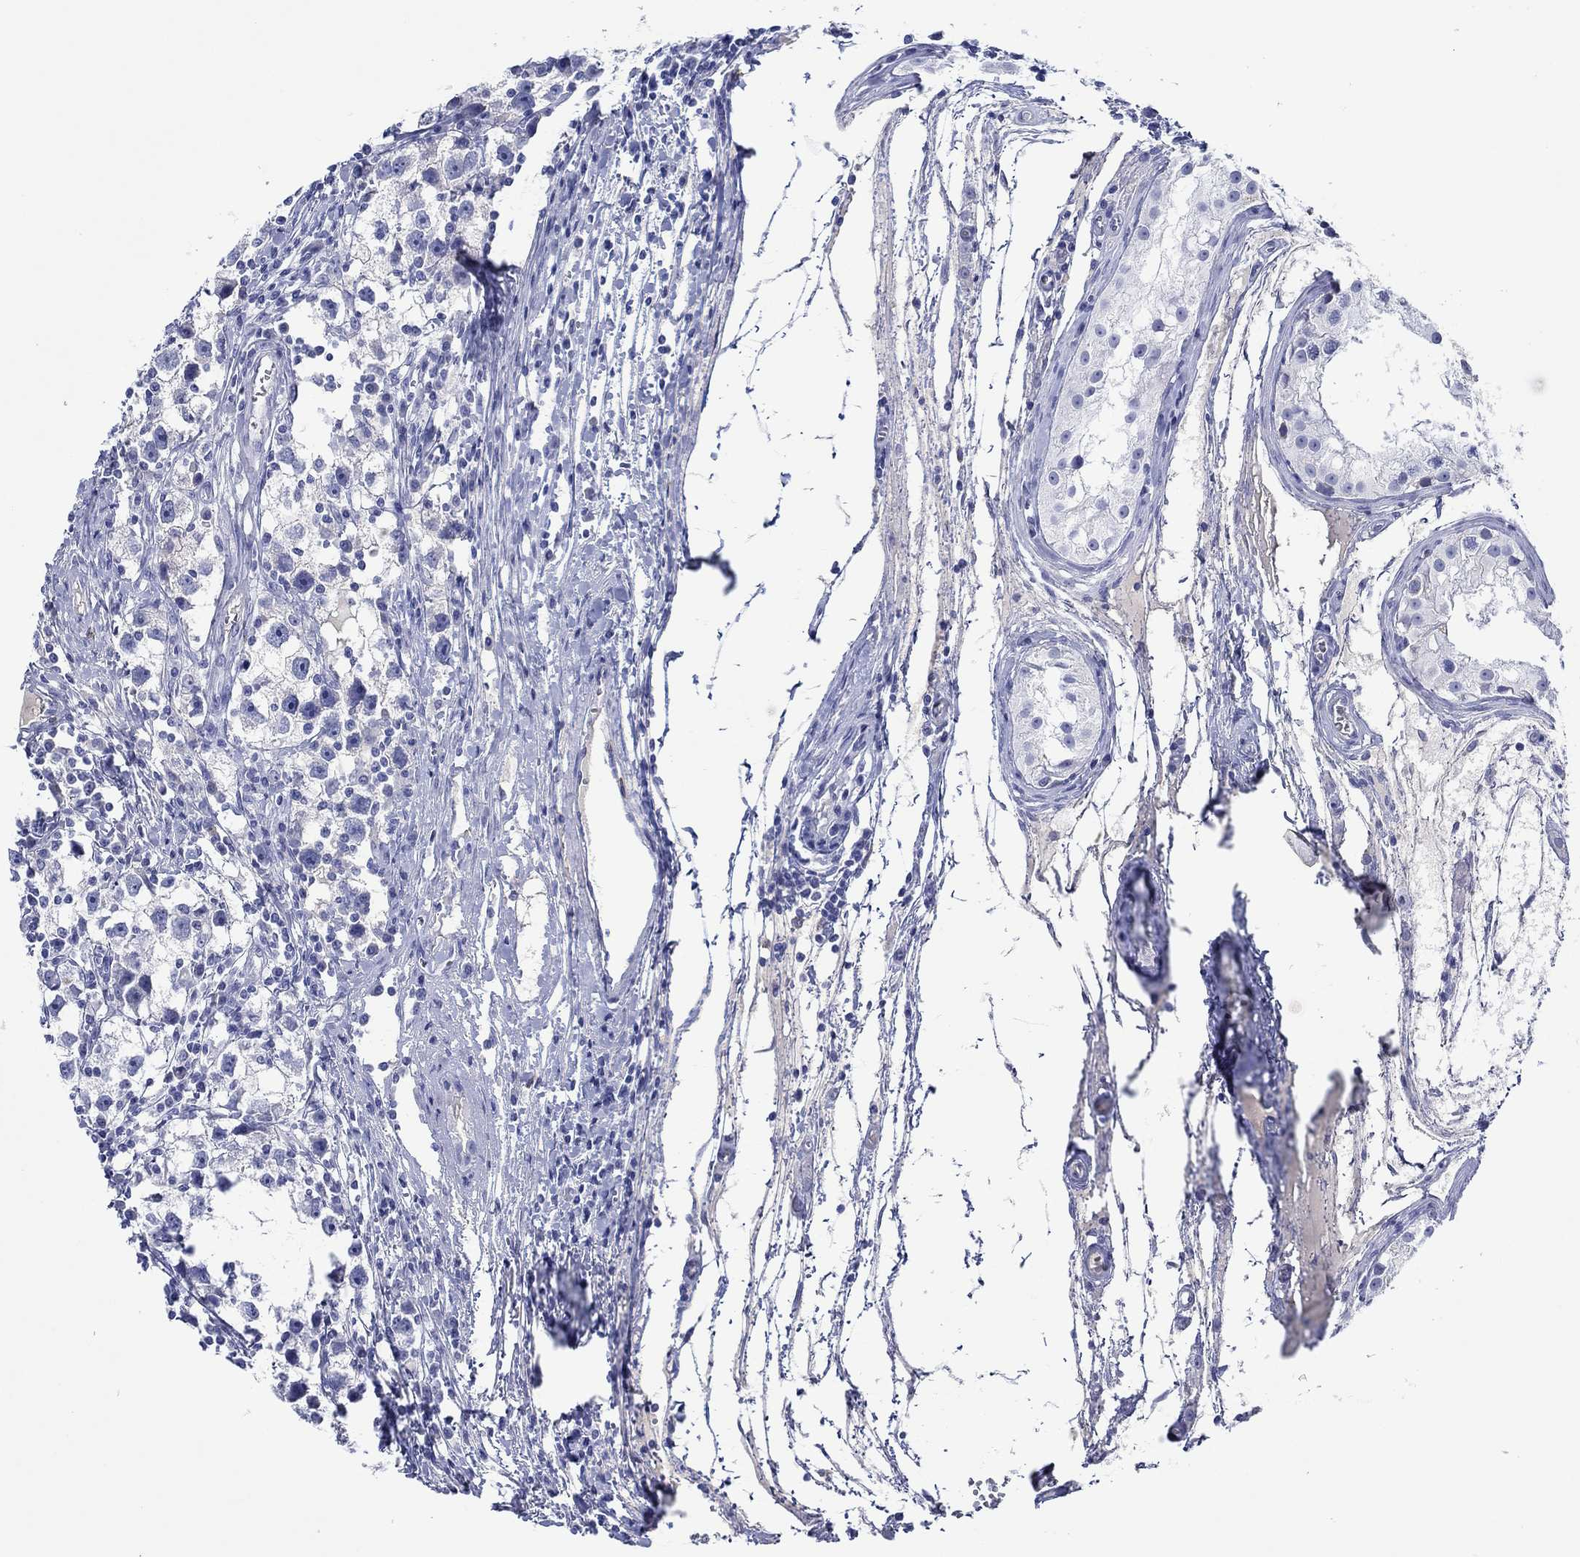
{"staining": {"intensity": "negative", "quantity": "none", "location": "none"}, "tissue": "testis cancer", "cell_type": "Tumor cells", "image_type": "cancer", "snomed": [{"axis": "morphology", "description": "Seminoma, NOS"}, {"axis": "topography", "description": "Testis"}], "caption": "Histopathology image shows no significant protein positivity in tumor cells of seminoma (testis).", "gene": "EPX", "patient": {"sex": "male", "age": 30}}